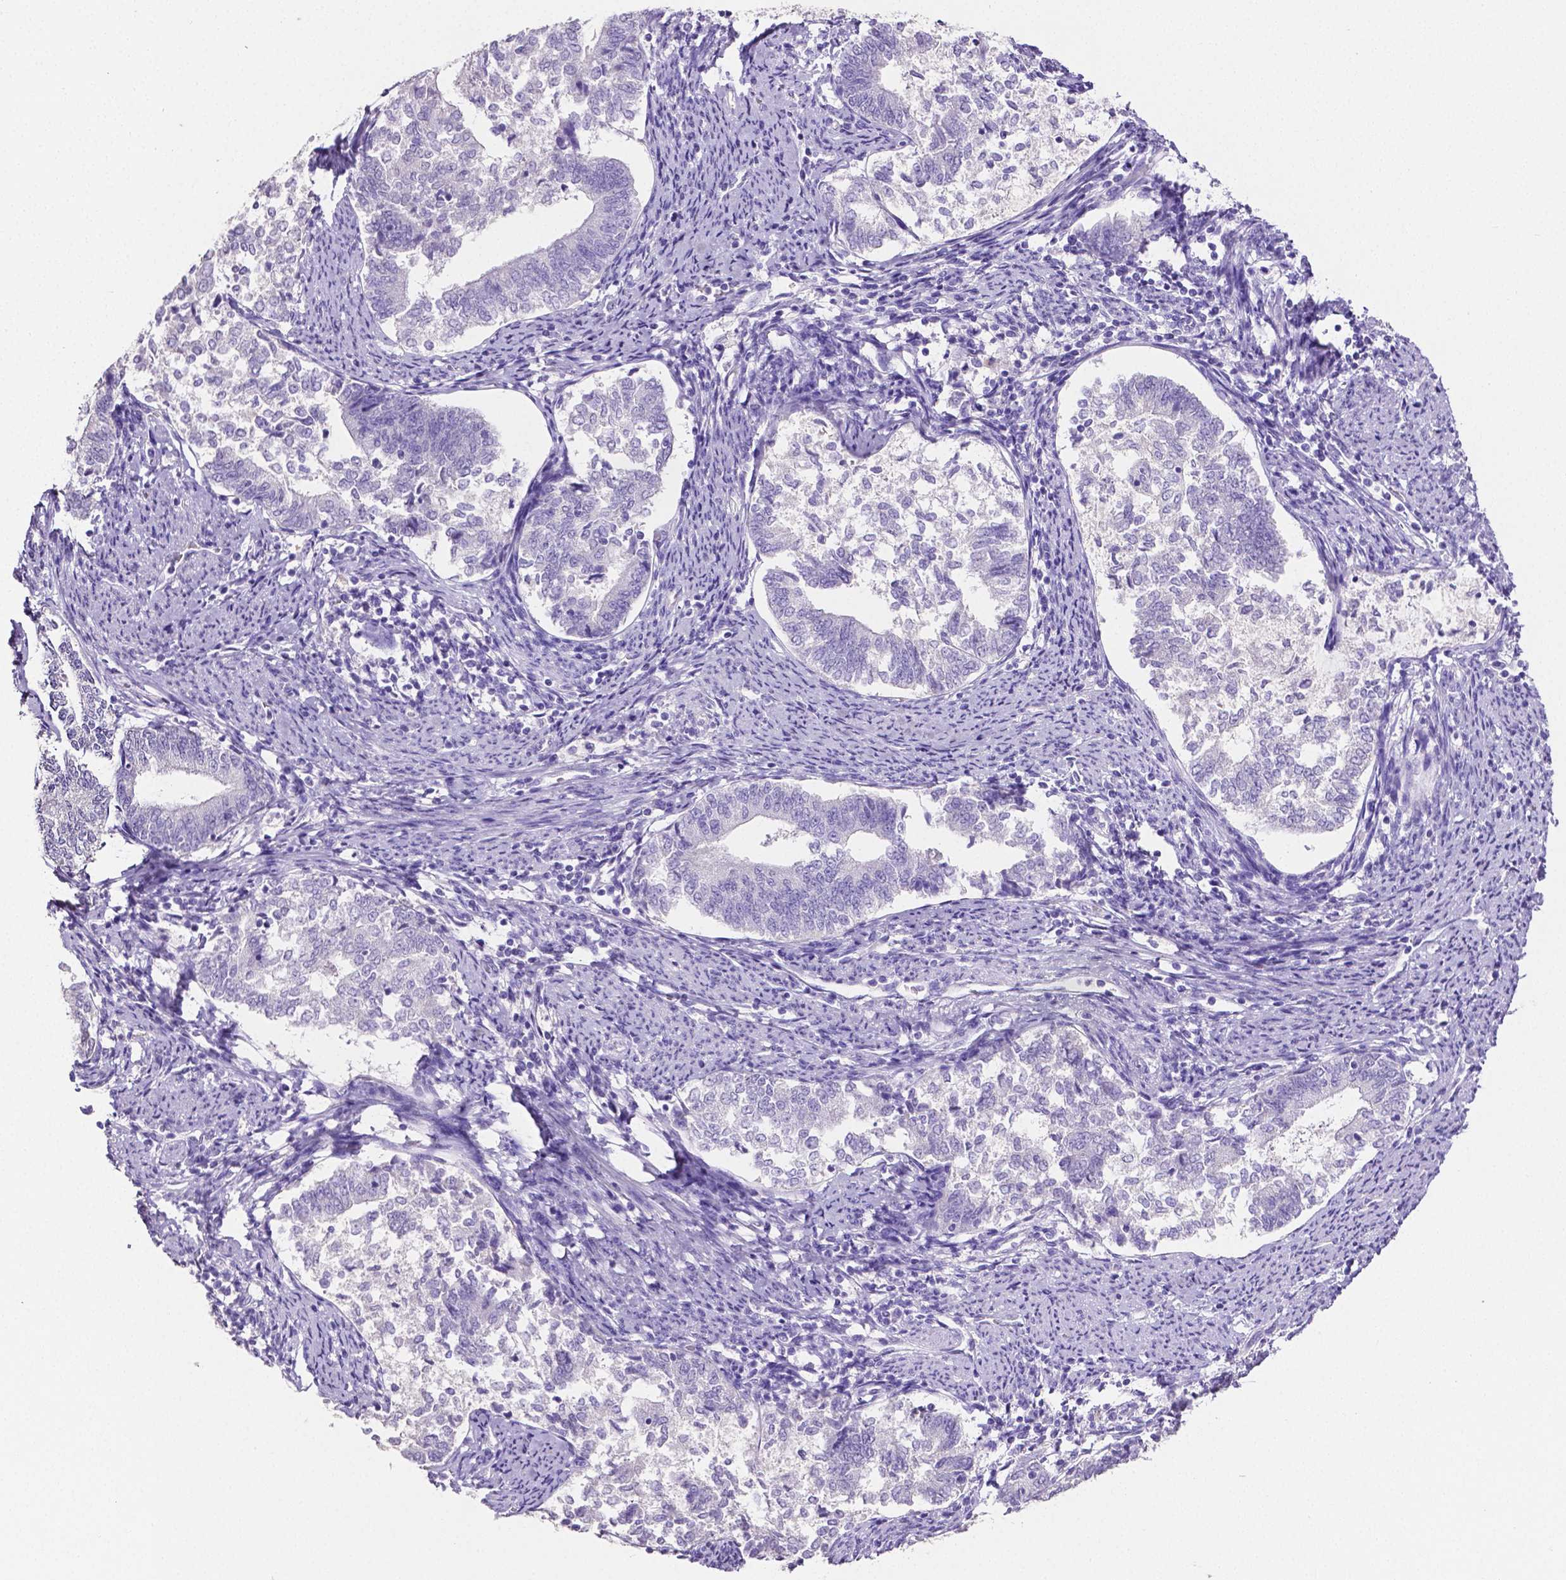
{"staining": {"intensity": "negative", "quantity": "none", "location": "none"}, "tissue": "endometrial cancer", "cell_type": "Tumor cells", "image_type": "cancer", "snomed": [{"axis": "morphology", "description": "Adenocarcinoma, NOS"}, {"axis": "topography", "description": "Endometrium"}], "caption": "Immunohistochemistry (IHC) of endometrial adenocarcinoma reveals no expression in tumor cells.", "gene": "SLC22A2", "patient": {"sex": "female", "age": 65}}